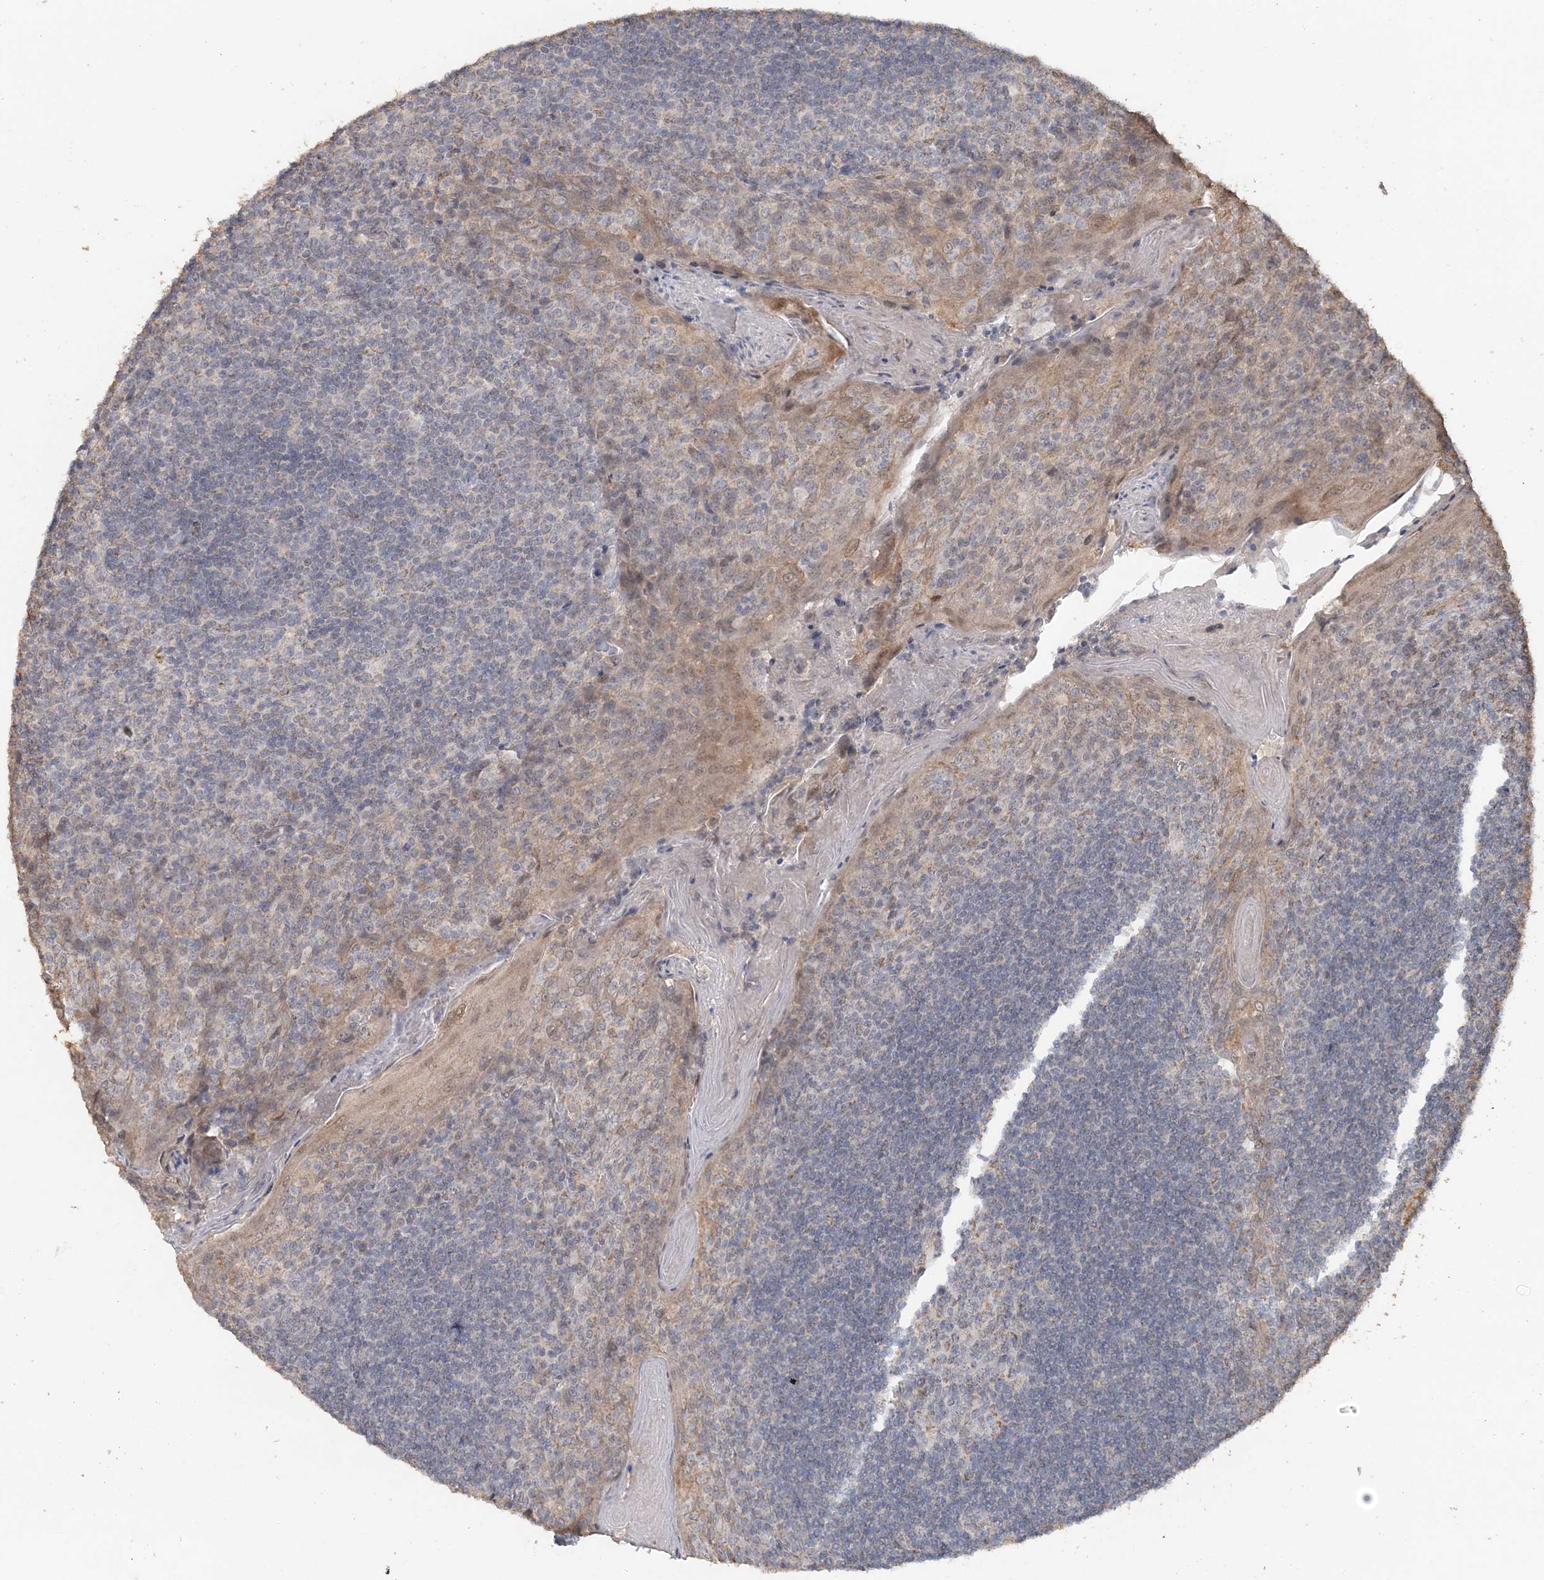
{"staining": {"intensity": "weak", "quantity": "<25%", "location": "cytoplasmic/membranous"}, "tissue": "tonsil", "cell_type": "Germinal center cells", "image_type": "normal", "snomed": [{"axis": "morphology", "description": "Normal tissue, NOS"}, {"axis": "topography", "description": "Tonsil"}], "caption": "IHC histopathology image of benign tonsil: tonsil stained with DAB exhibits no significant protein positivity in germinal center cells.", "gene": "FBXO38", "patient": {"sex": "male", "age": 27}}